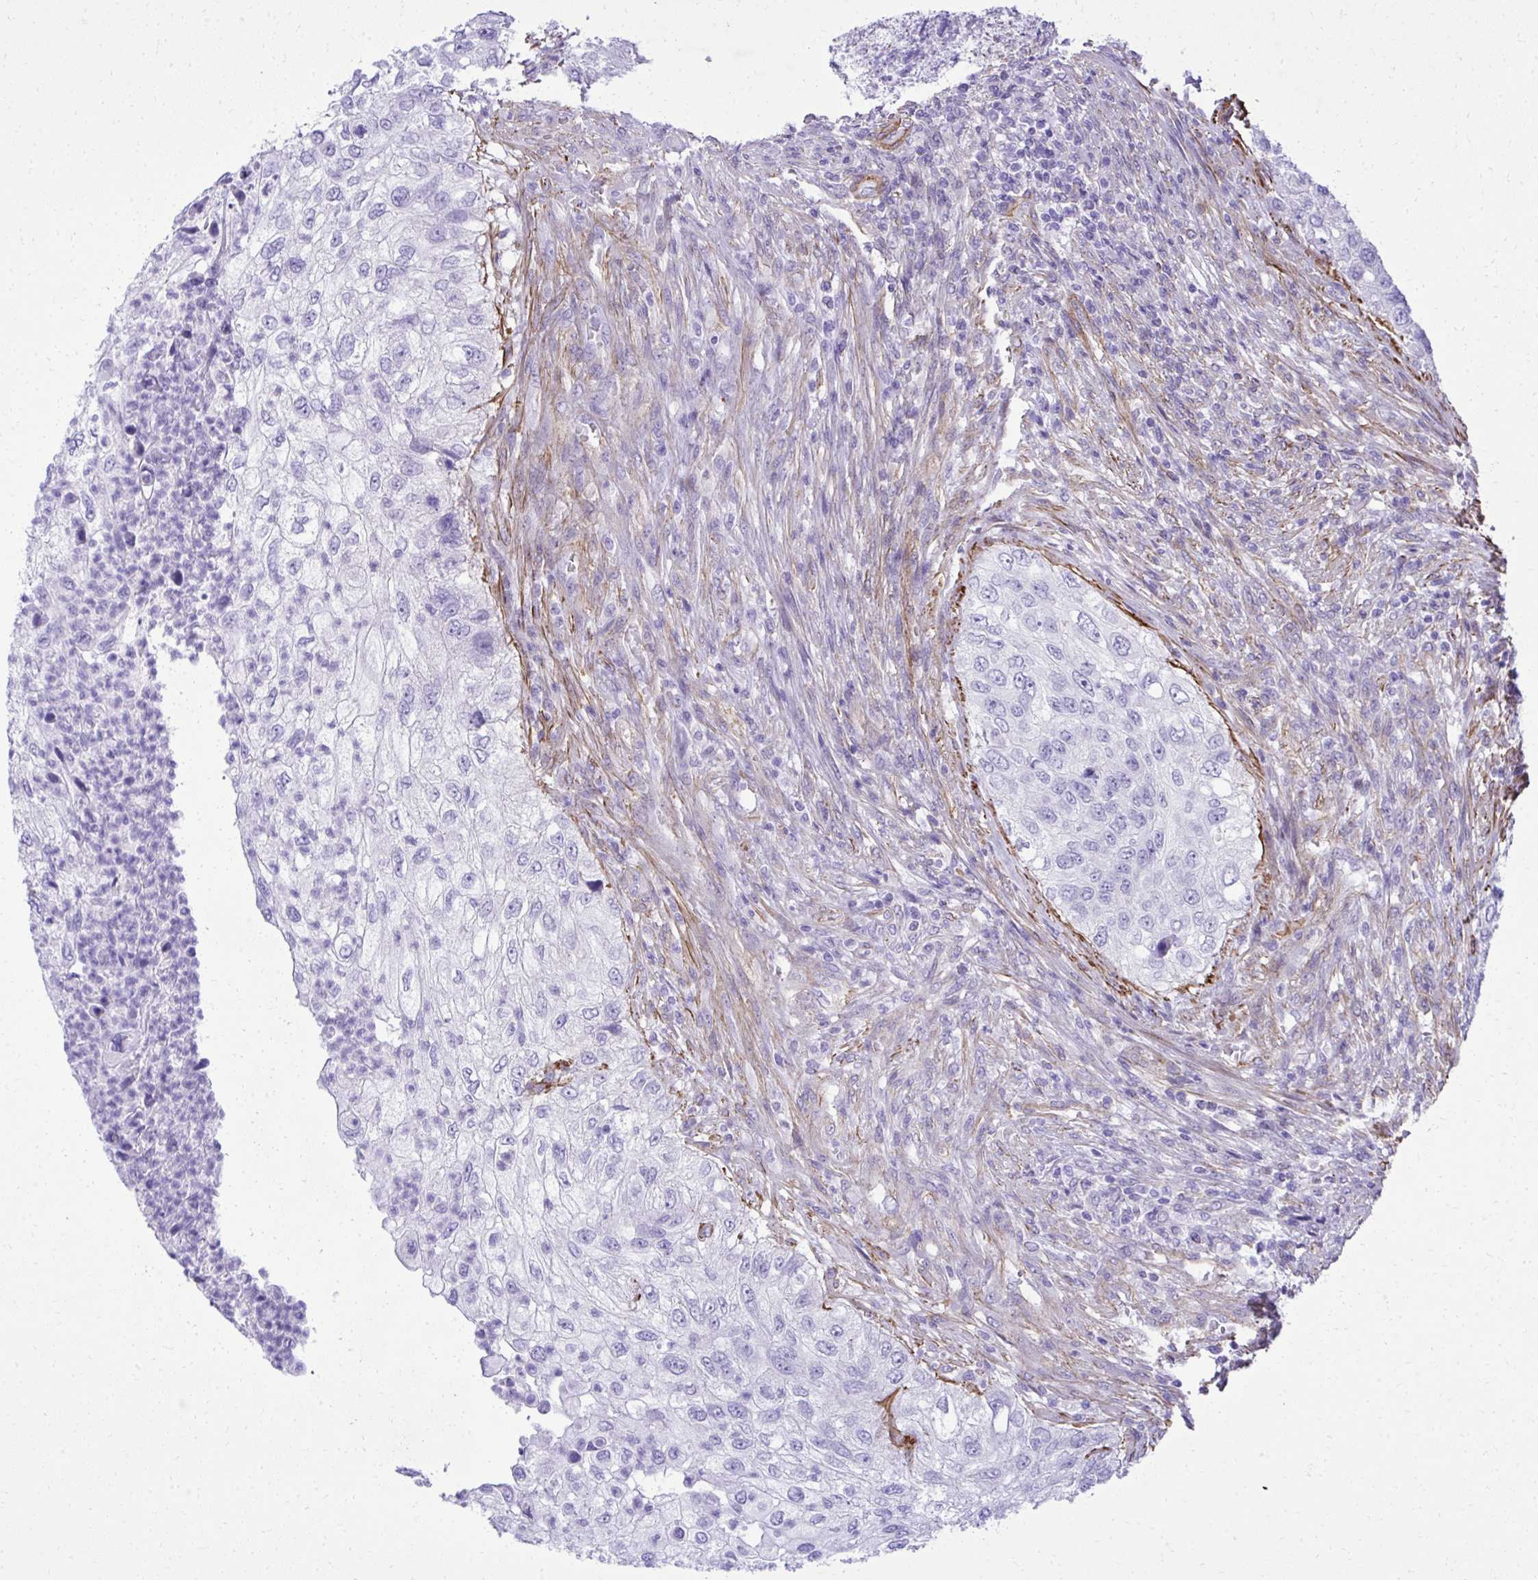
{"staining": {"intensity": "negative", "quantity": "none", "location": "none"}, "tissue": "urothelial cancer", "cell_type": "Tumor cells", "image_type": "cancer", "snomed": [{"axis": "morphology", "description": "Urothelial carcinoma, High grade"}, {"axis": "topography", "description": "Urinary bladder"}], "caption": "Protein analysis of urothelial carcinoma (high-grade) reveals no significant staining in tumor cells.", "gene": "PITPNM3", "patient": {"sex": "female", "age": 60}}